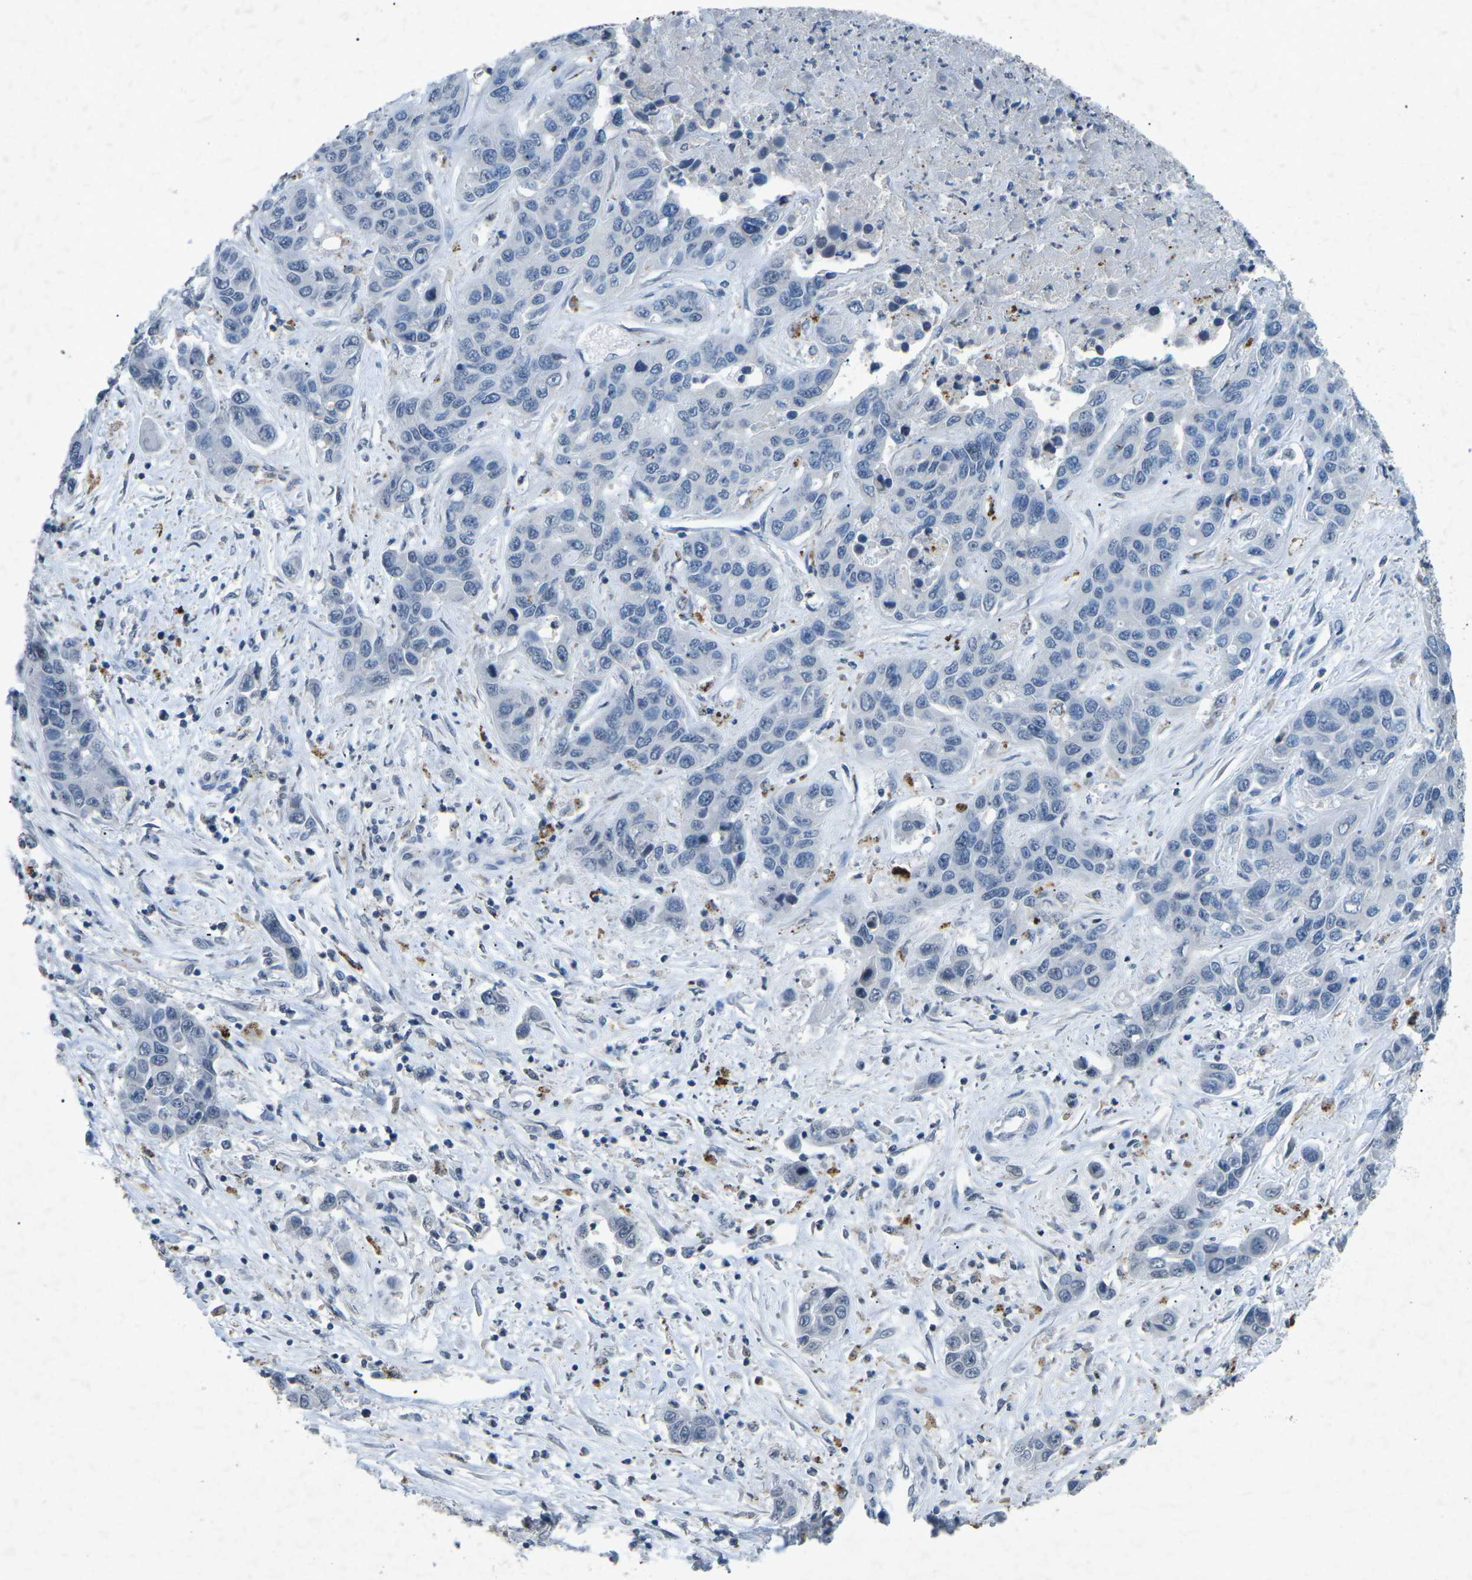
{"staining": {"intensity": "negative", "quantity": "none", "location": "none"}, "tissue": "liver cancer", "cell_type": "Tumor cells", "image_type": "cancer", "snomed": [{"axis": "morphology", "description": "Cholangiocarcinoma"}, {"axis": "topography", "description": "Liver"}], "caption": "The micrograph demonstrates no significant expression in tumor cells of liver cancer. Nuclei are stained in blue.", "gene": "A1BG", "patient": {"sex": "female", "age": 52}}